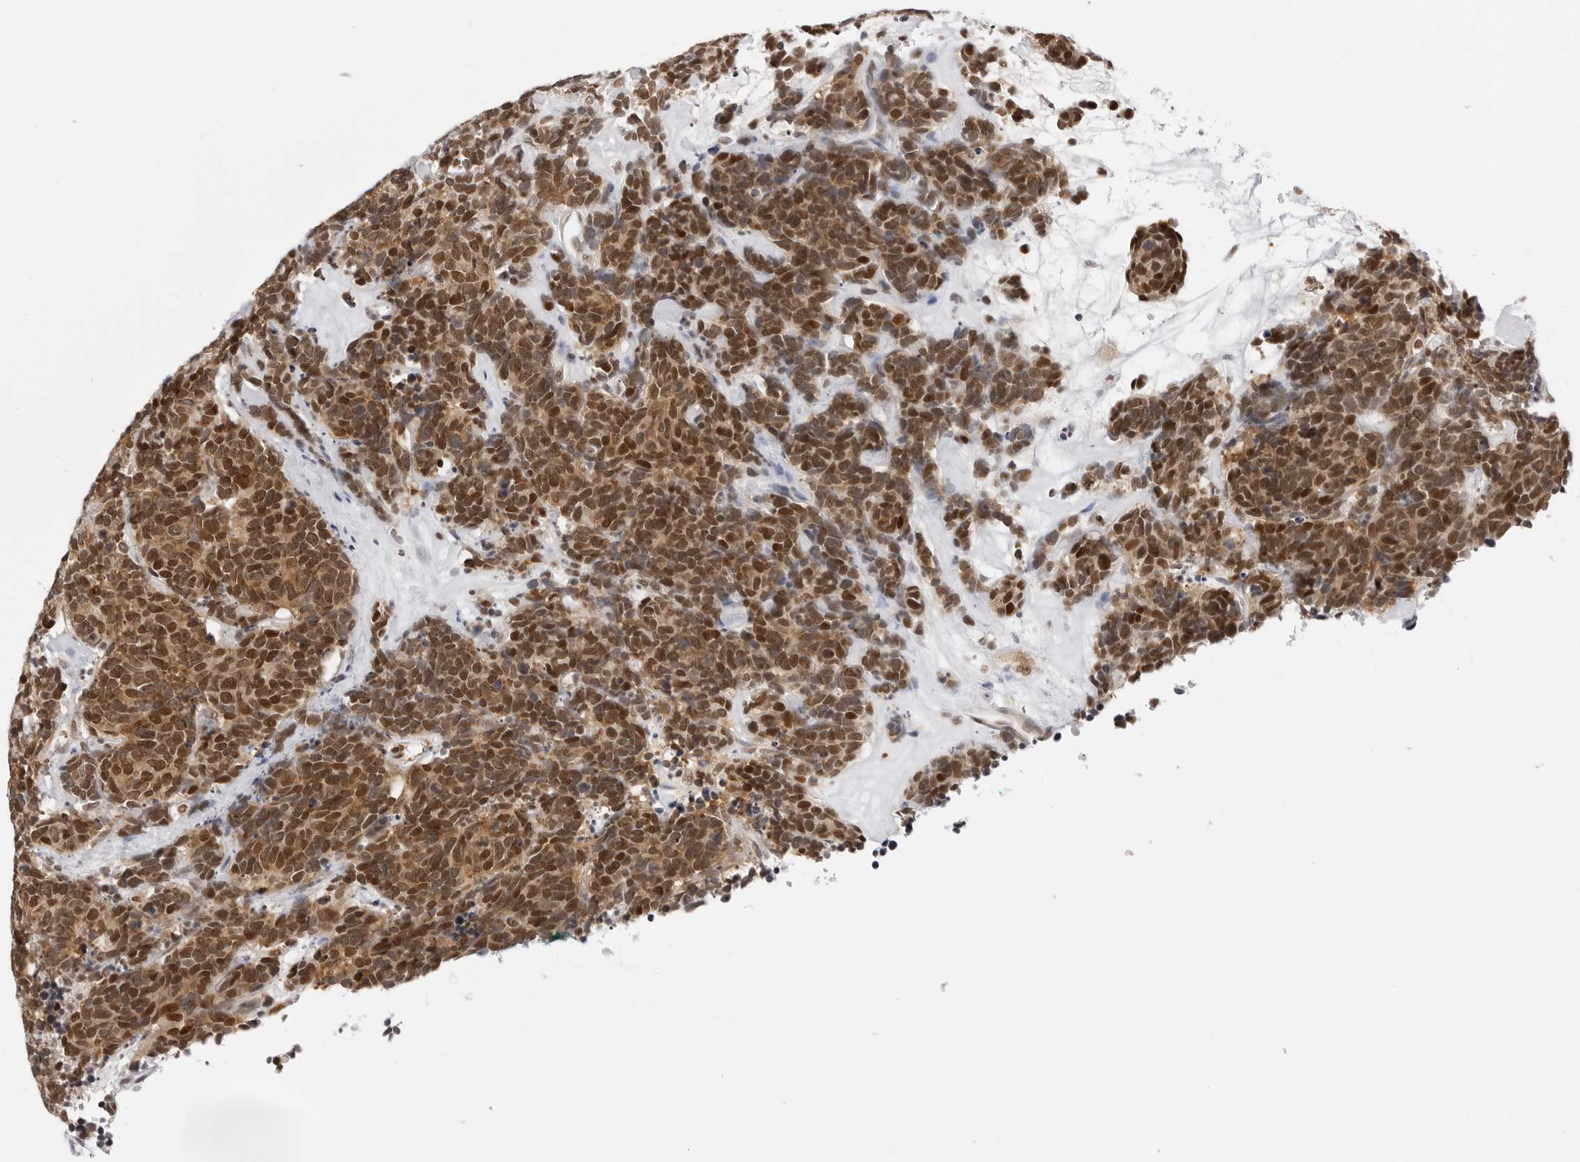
{"staining": {"intensity": "moderate", "quantity": ">75%", "location": "cytoplasmic/membranous,nuclear"}, "tissue": "carcinoid", "cell_type": "Tumor cells", "image_type": "cancer", "snomed": [{"axis": "morphology", "description": "Carcinoma, NOS"}, {"axis": "morphology", "description": "Carcinoid, malignant, NOS"}, {"axis": "topography", "description": "Urinary bladder"}], "caption": "Immunohistochemistry (IHC) image of human malignant carcinoid stained for a protein (brown), which exhibits medium levels of moderate cytoplasmic/membranous and nuclear positivity in about >75% of tumor cells.", "gene": "WDR77", "patient": {"sex": "male", "age": 57}}